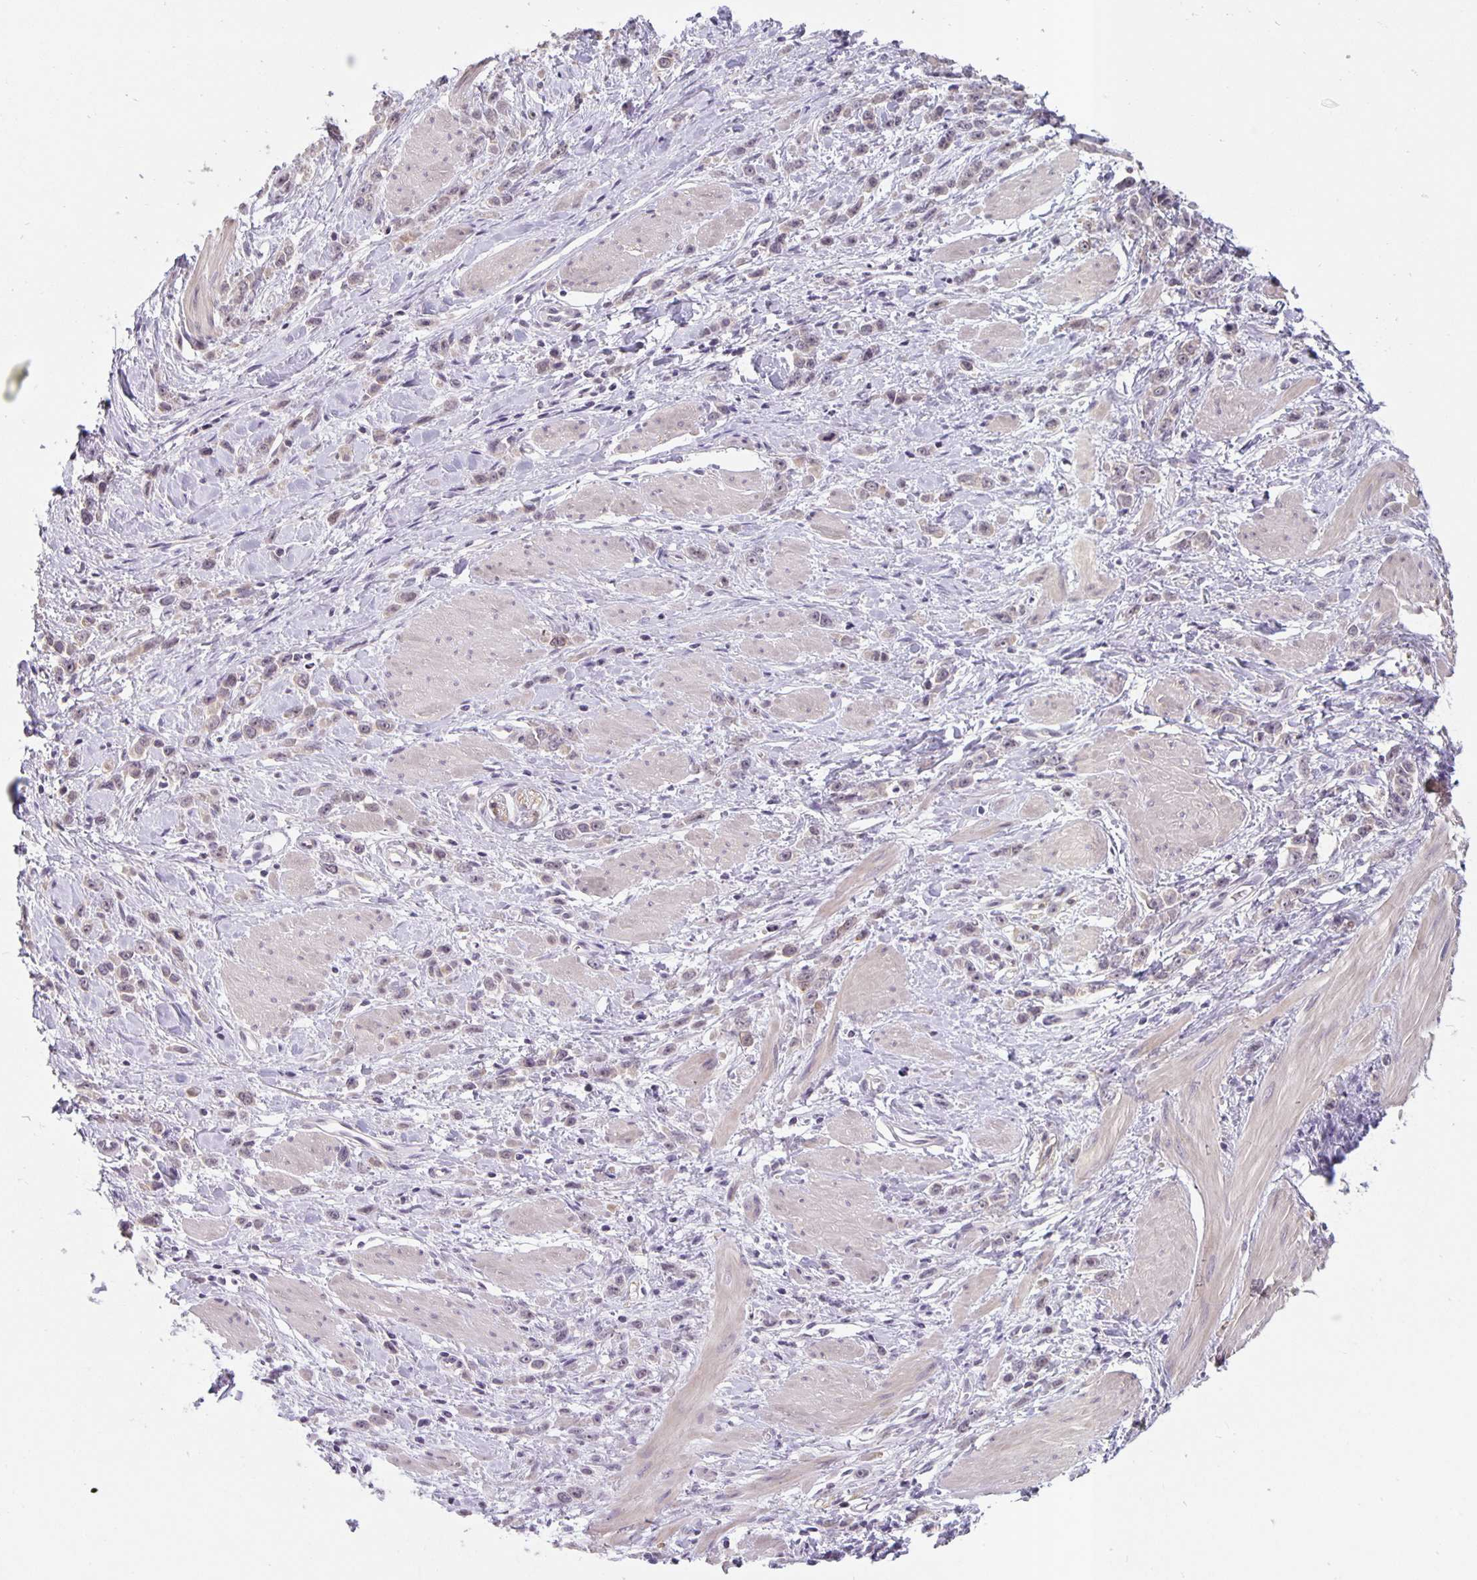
{"staining": {"intensity": "negative", "quantity": "none", "location": "none"}, "tissue": "stomach cancer", "cell_type": "Tumor cells", "image_type": "cancer", "snomed": [{"axis": "morphology", "description": "Adenocarcinoma, NOS"}, {"axis": "topography", "description": "Stomach"}], "caption": "An image of stomach adenocarcinoma stained for a protein displays no brown staining in tumor cells.", "gene": "ARVCF", "patient": {"sex": "male", "age": 47}}